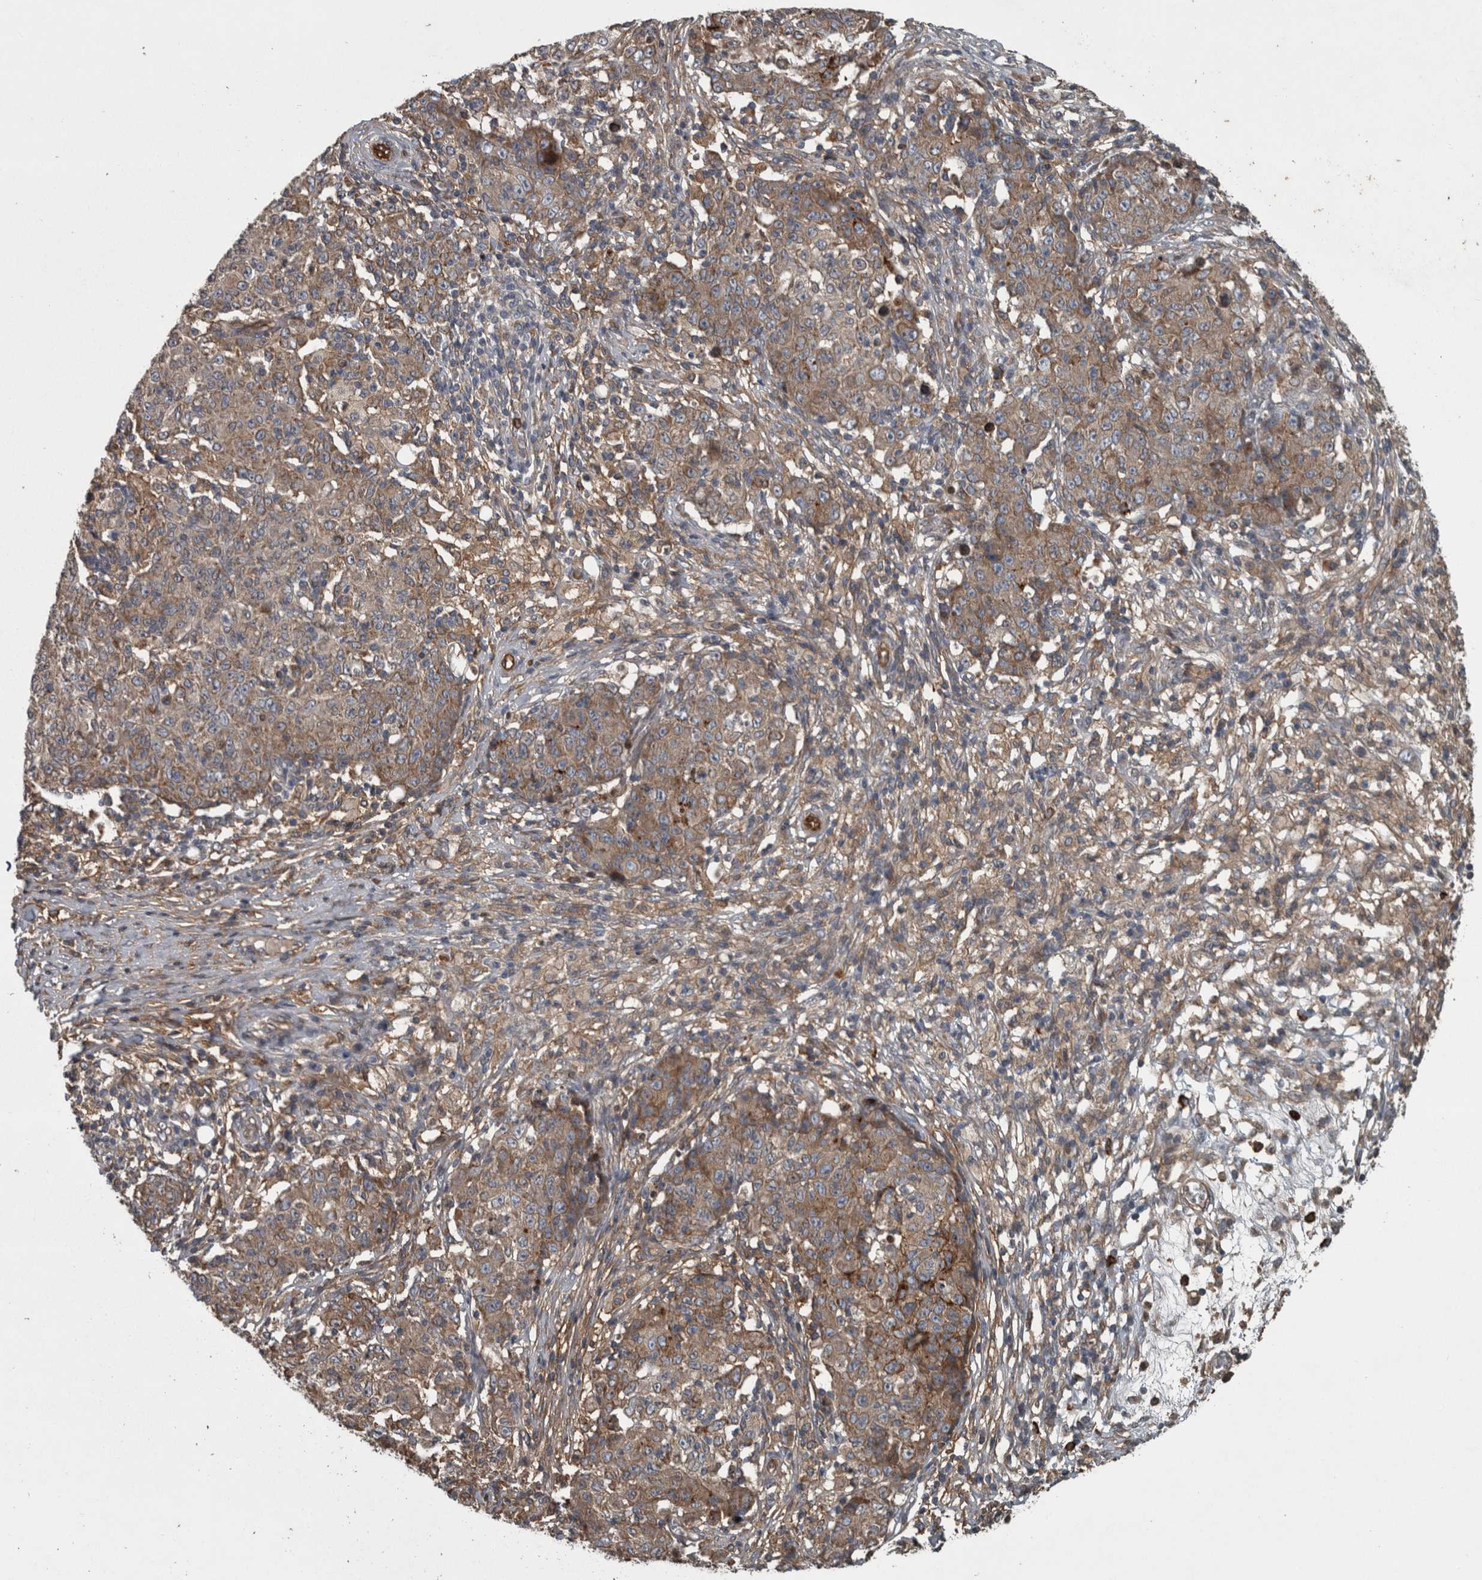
{"staining": {"intensity": "moderate", "quantity": ">75%", "location": "cytoplasmic/membranous"}, "tissue": "ovarian cancer", "cell_type": "Tumor cells", "image_type": "cancer", "snomed": [{"axis": "morphology", "description": "Carcinoma, endometroid"}, {"axis": "topography", "description": "Ovary"}], "caption": "The micrograph reveals a brown stain indicating the presence of a protein in the cytoplasmic/membranous of tumor cells in endometroid carcinoma (ovarian). The protein is stained brown, and the nuclei are stained in blue (DAB IHC with brightfield microscopy, high magnification).", "gene": "EXOC8", "patient": {"sex": "female", "age": 42}}